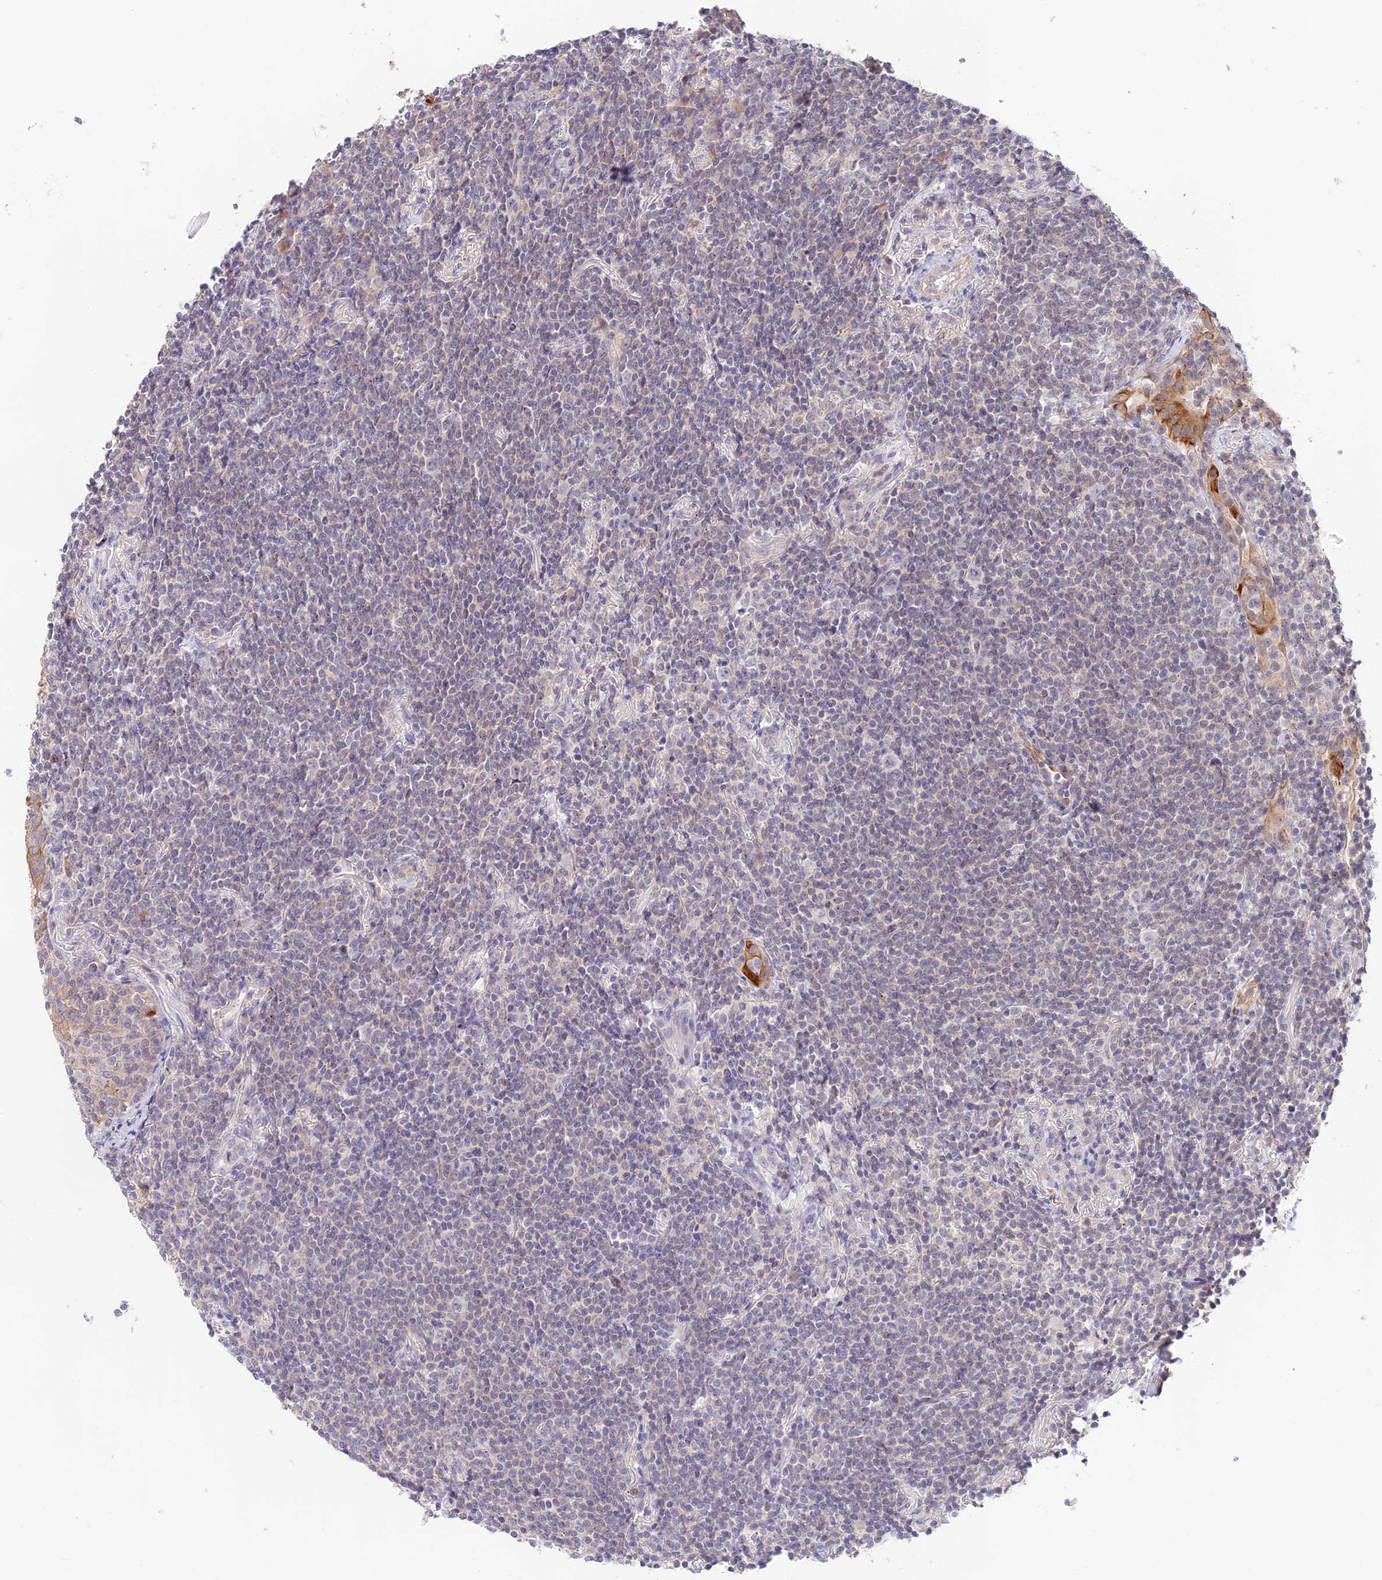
{"staining": {"intensity": "negative", "quantity": "none", "location": "none"}, "tissue": "lymphoma", "cell_type": "Tumor cells", "image_type": "cancer", "snomed": [{"axis": "morphology", "description": "Malignant lymphoma, non-Hodgkin's type, Low grade"}, {"axis": "topography", "description": "Lung"}], "caption": "A histopathology image of lymphoma stained for a protein shows no brown staining in tumor cells.", "gene": "CAMSAP3", "patient": {"sex": "female", "age": 71}}